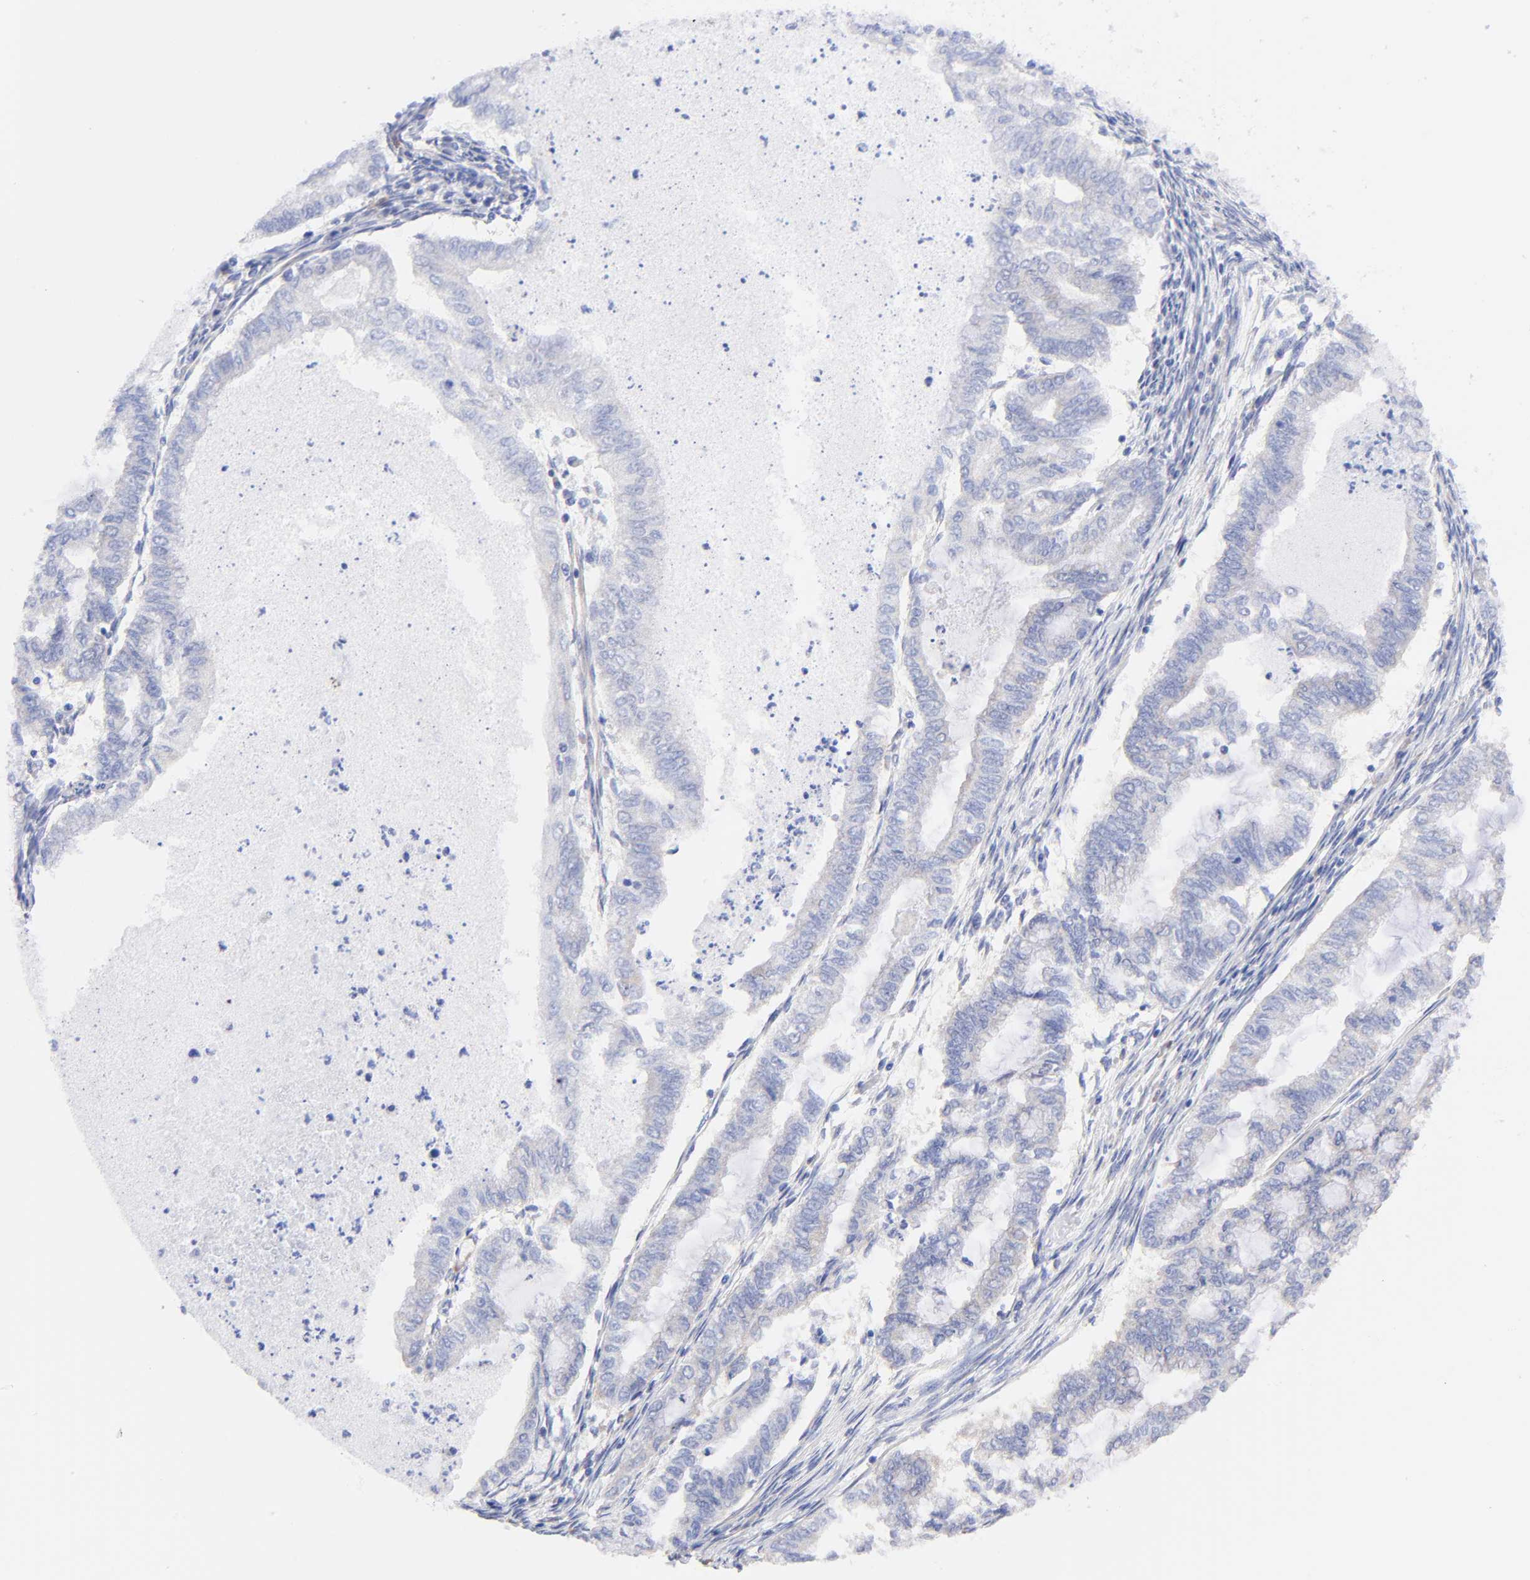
{"staining": {"intensity": "negative", "quantity": "none", "location": "none"}, "tissue": "endometrial cancer", "cell_type": "Tumor cells", "image_type": "cancer", "snomed": [{"axis": "morphology", "description": "Adenocarcinoma, NOS"}, {"axis": "topography", "description": "Endometrium"}], "caption": "IHC micrograph of neoplastic tissue: human endometrial adenocarcinoma stained with DAB (3,3'-diaminobenzidine) displays no significant protein staining in tumor cells.", "gene": "TNFRSF13C", "patient": {"sex": "female", "age": 79}}